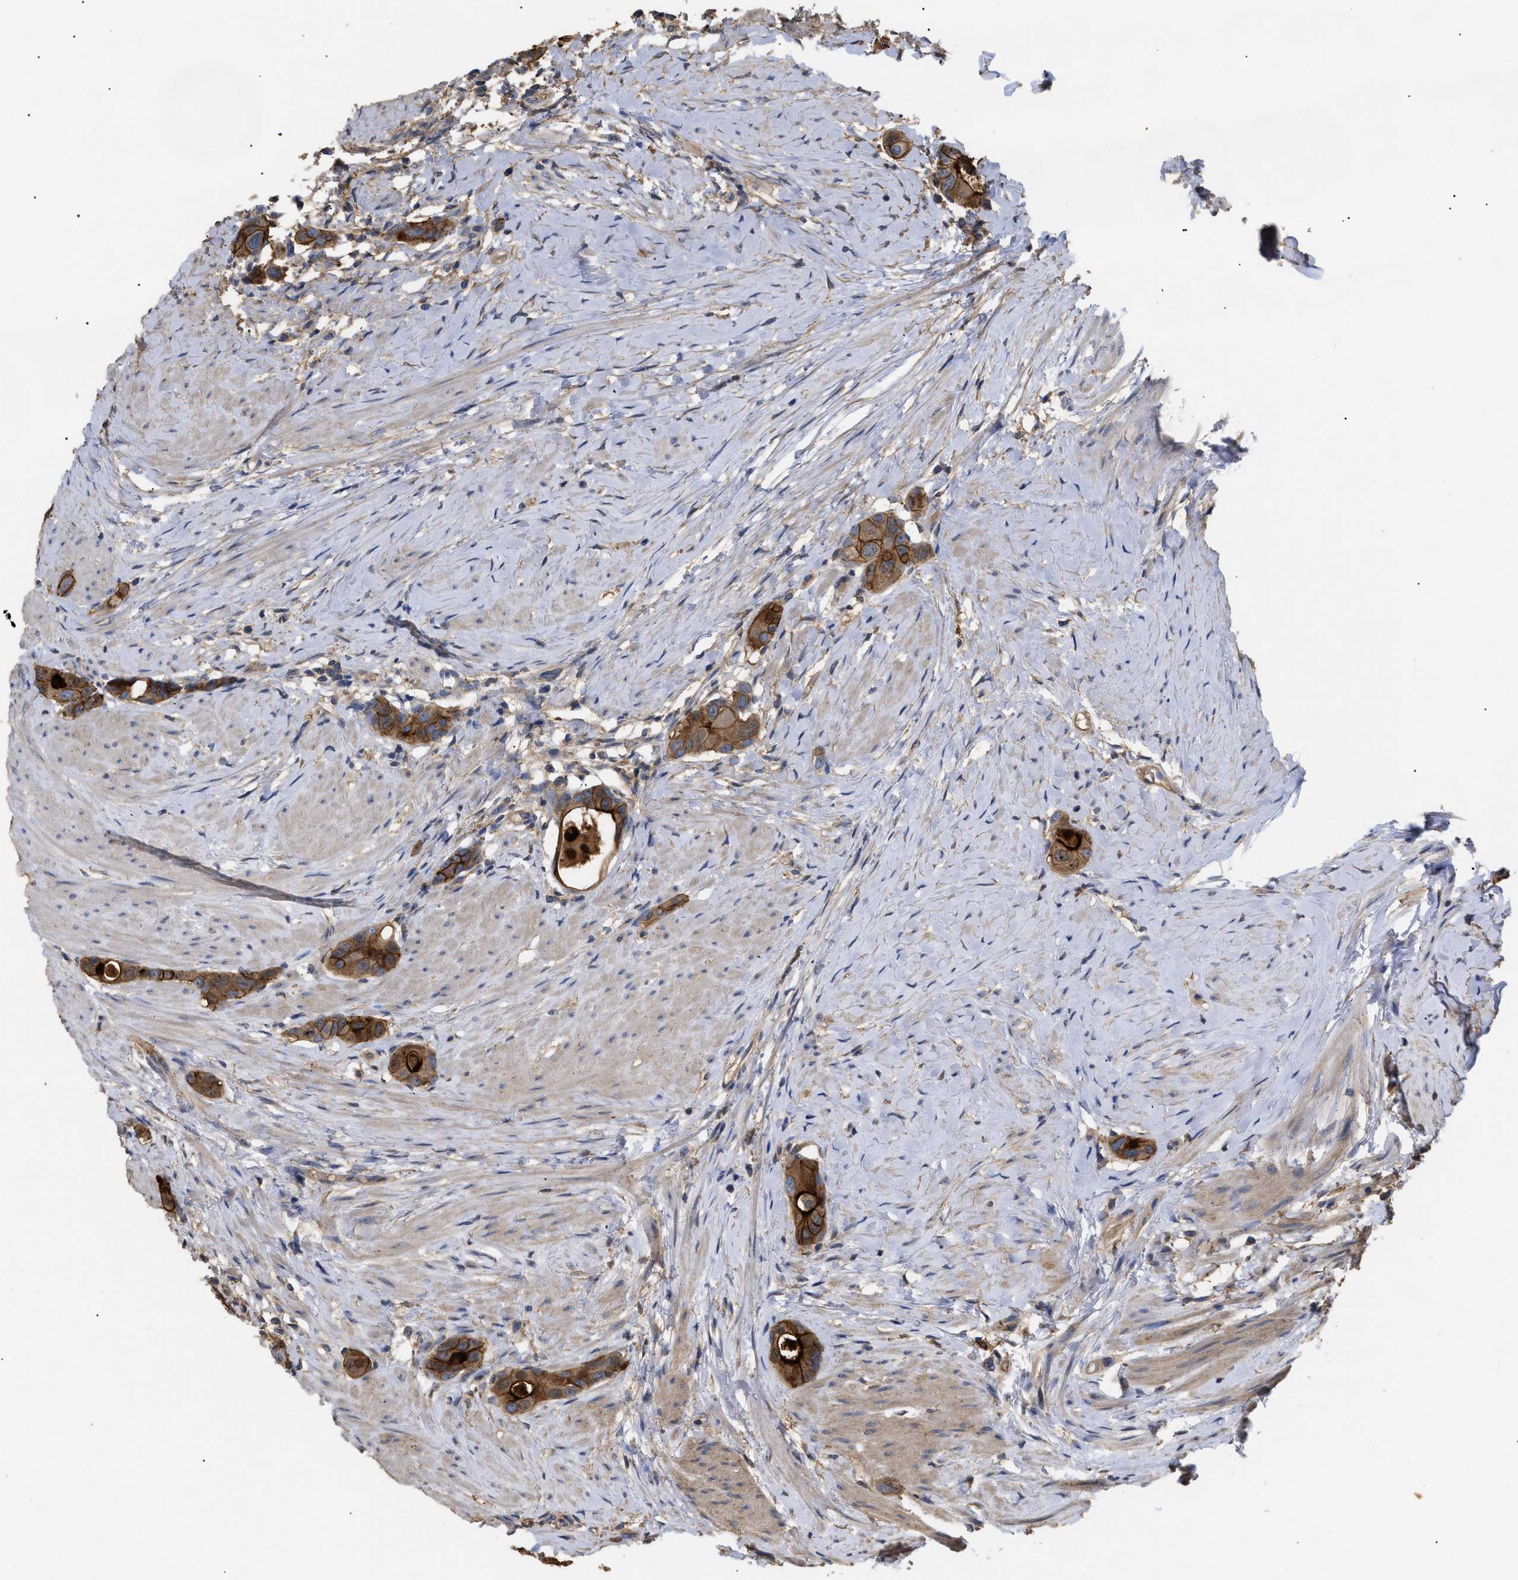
{"staining": {"intensity": "strong", "quantity": ">75%", "location": "cytoplasmic/membranous"}, "tissue": "colorectal cancer", "cell_type": "Tumor cells", "image_type": "cancer", "snomed": [{"axis": "morphology", "description": "Adenocarcinoma, NOS"}, {"axis": "topography", "description": "Rectum"}], "caption": "Immunohistochemical staining of human colorectal cancer (adenocarcinoma) exhibits strong cytoplasmic/membranous protein staining in approximately >75% of tumor cells. (Brightfield microscopy of DAB IHC at high magnification).", "gene": "ANXA4", "patient": {"sex": "male", "age": 51}}